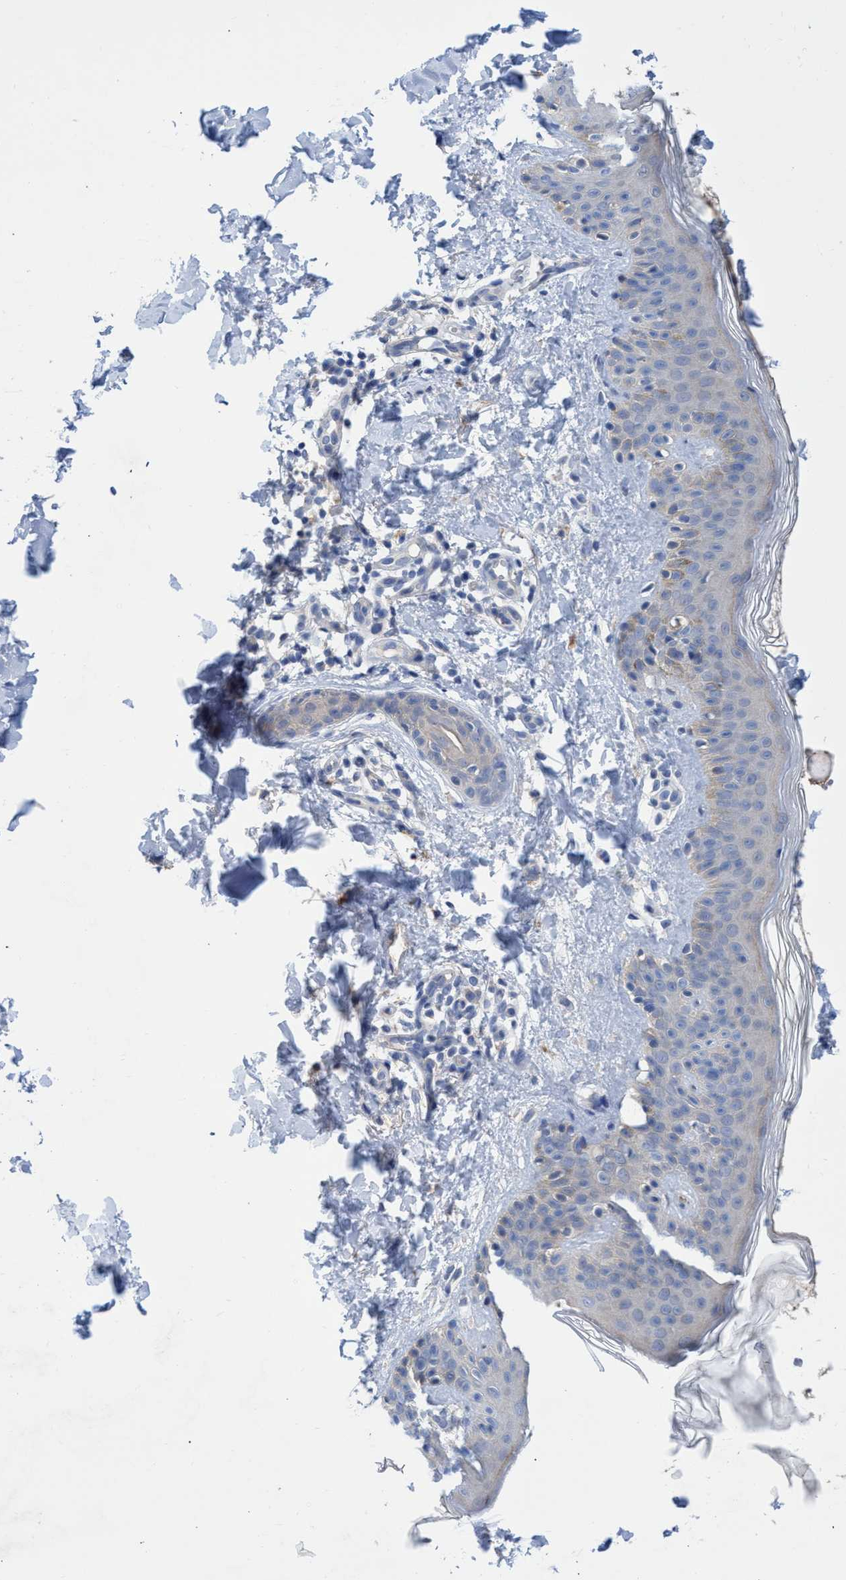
{"staining": {"intensity": "negative", "quantity": "none", "location": "none"}, "tissue": "skin", "cell_type": "Fibroblasts", "image_type": "normal", "snomed": [{"axis": "morphology", "description": "Normal tissue, NOS"}, {"axis": "topography", "description": "Skin"}], "caption": "This histopathology image is of benign skin stained with immunohistochemistry to label a protein in brown with the nuclei are counter-stained blue. There is no expression in fibroblasts.", "gene": "SVEP1", "patient": {"sex": "male", "age": 40}}